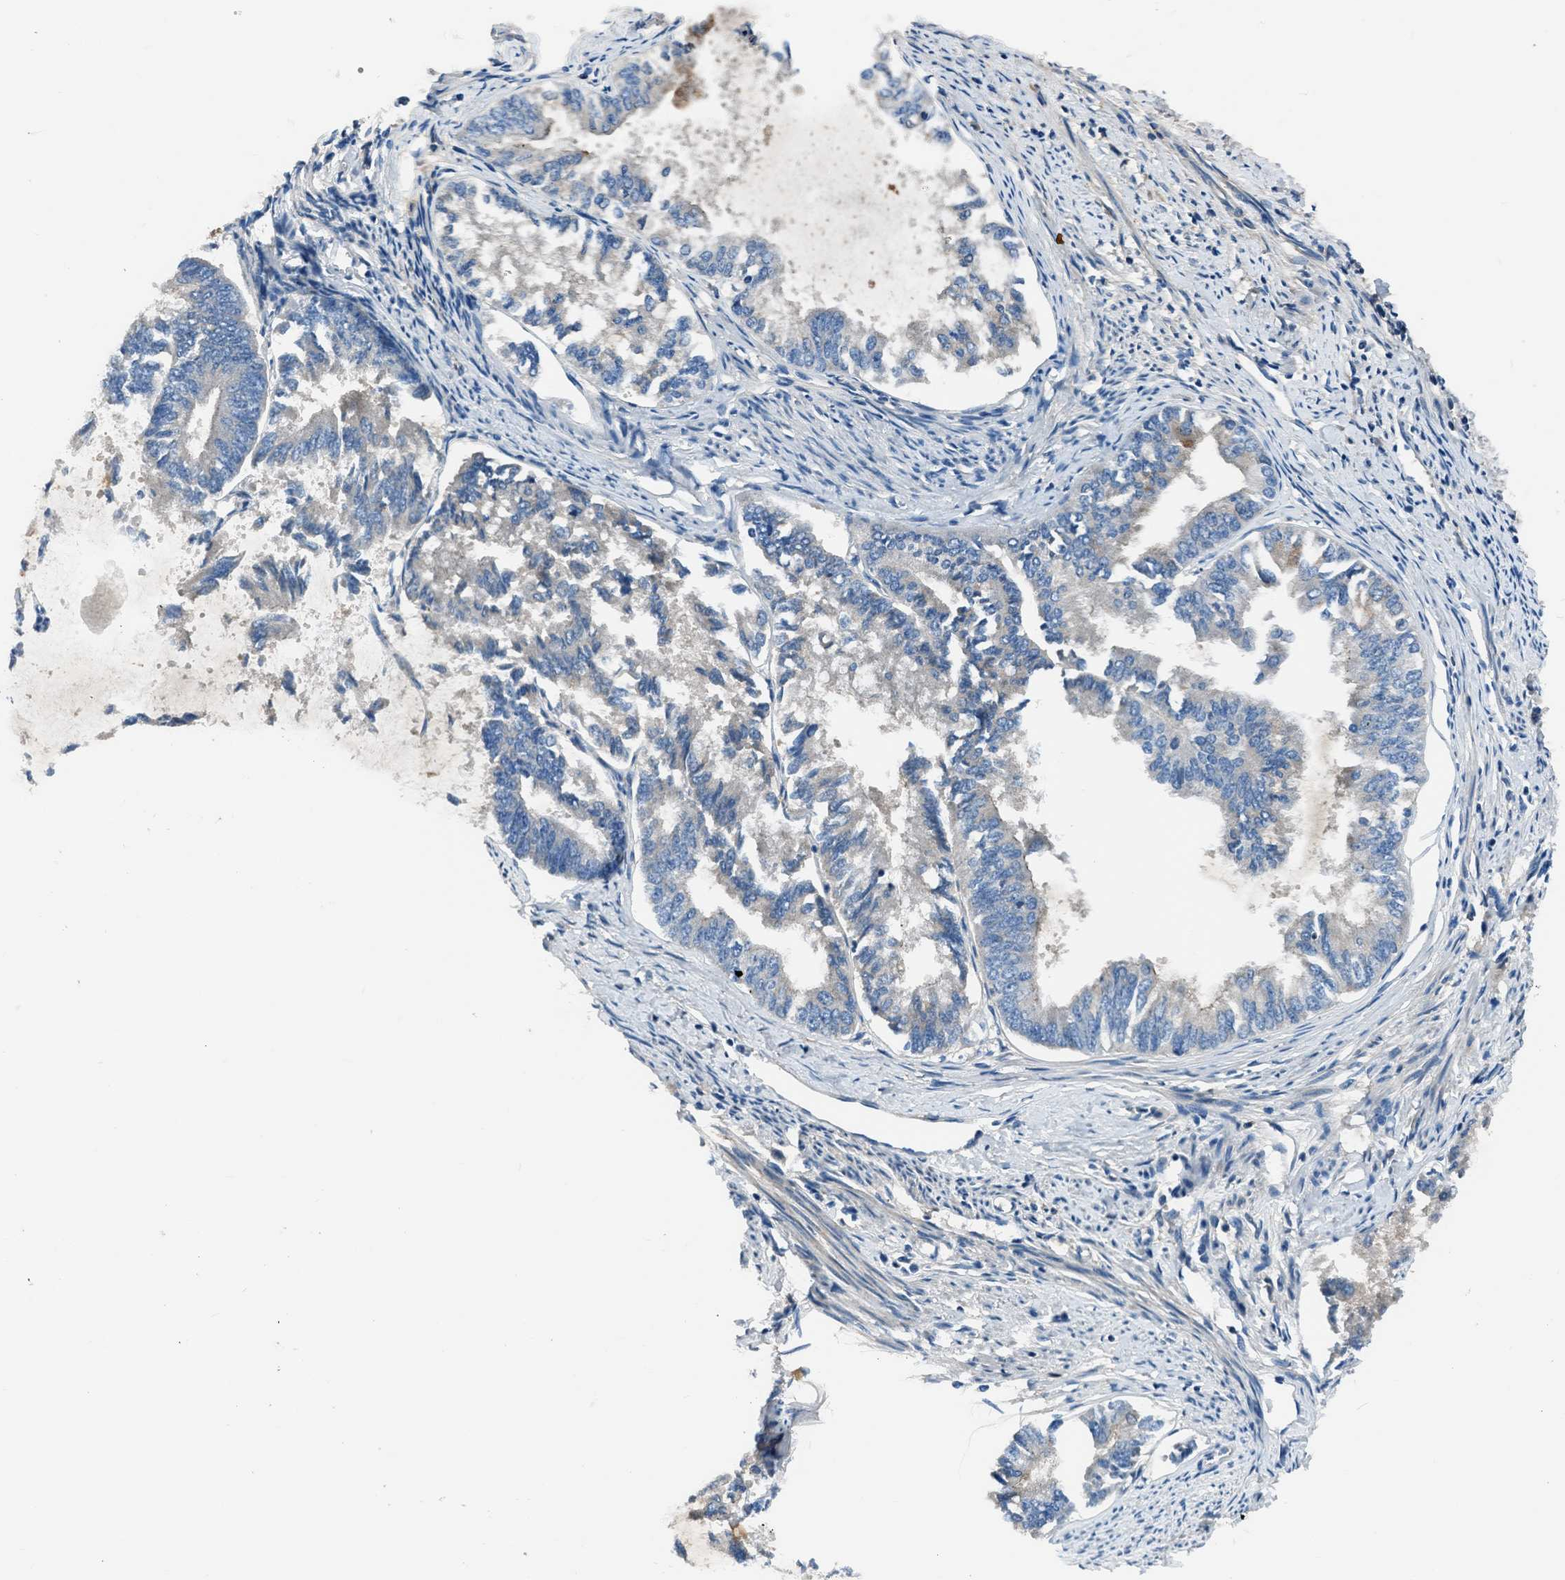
{"staining": {"intensity": "negative", "quantity": "none", "location": "none"}, "tissue": "endometrial cancer", "cell_type": "Tumor cells", "image_type": "cancer", "snomed": [{"axis": "morphology", "description": "Adenocarcinoma, NOS"}, {"axis": "topography", "description": "Endometrium"}], "caption": "This is an immunohistochemistry (IHC) histopathology image of adenocarcinoma (endometrial). There is no positivity in tumor cells.", "gene": "SLC38A6", "patient": {"sex": "female", "age": 86}}